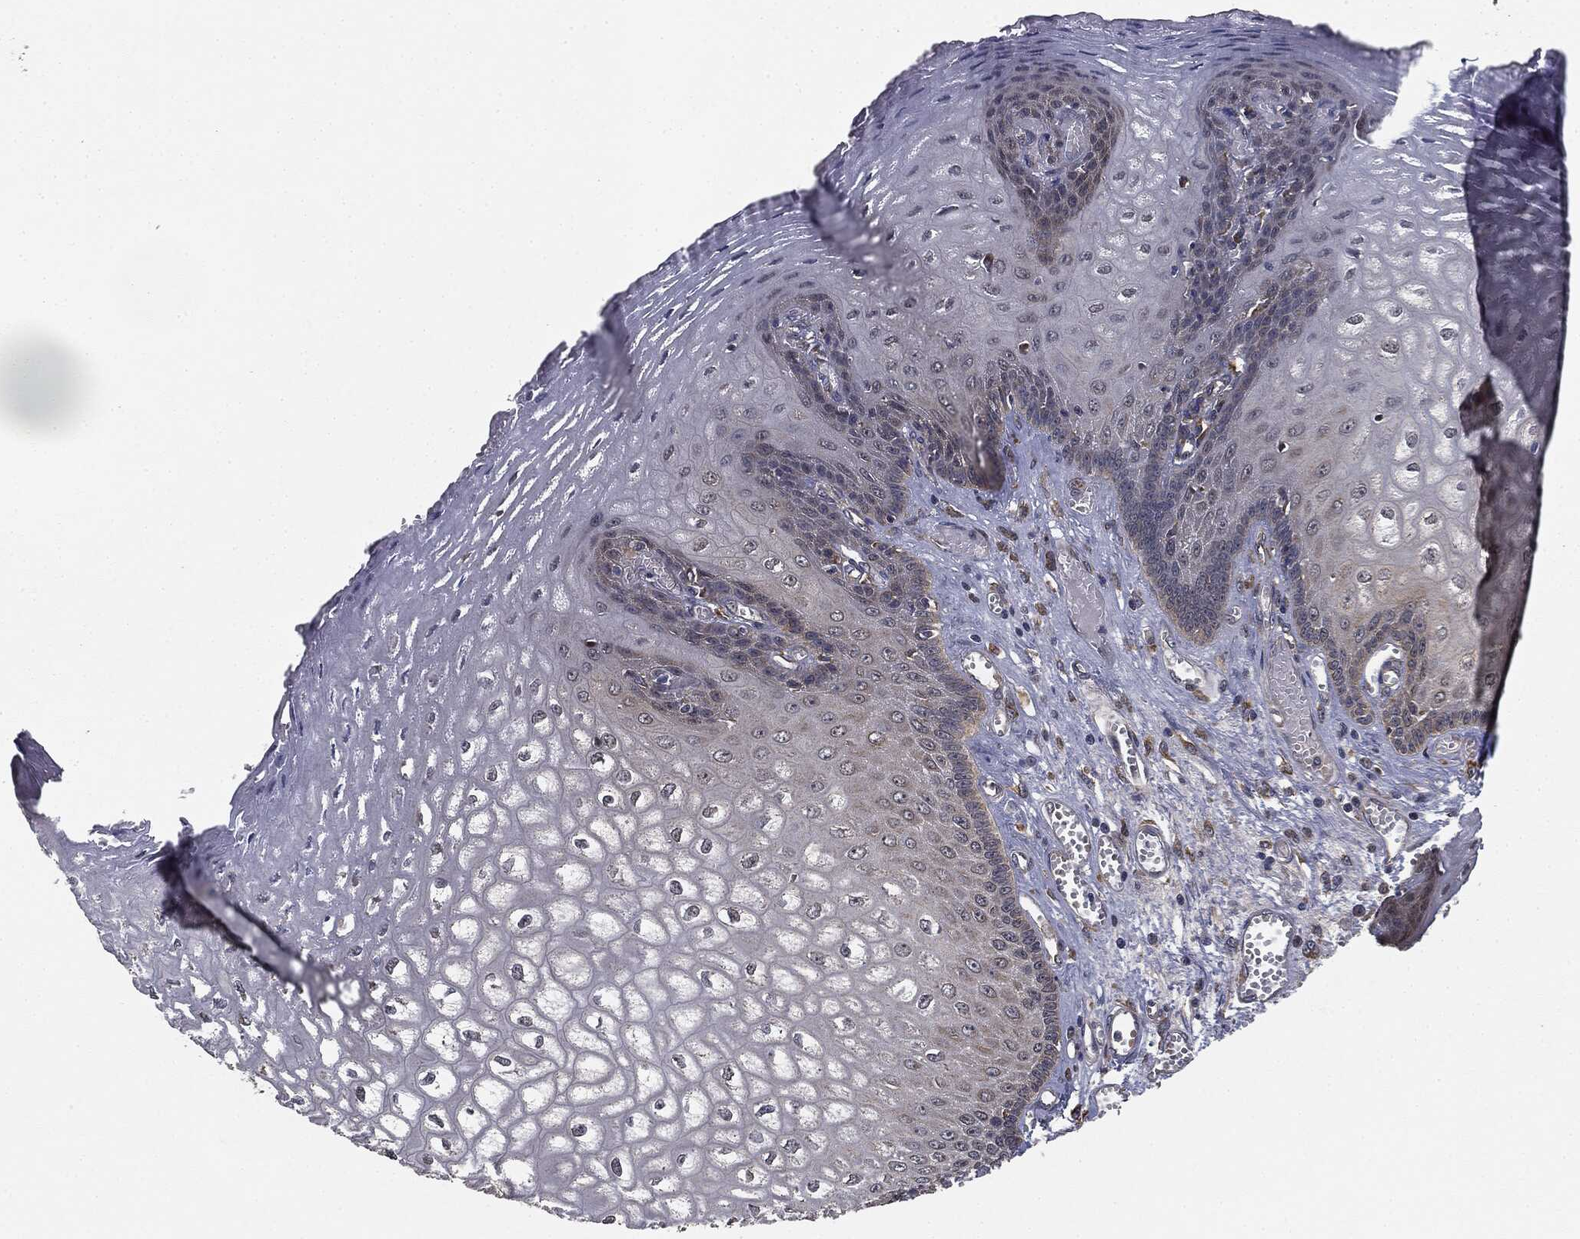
{"staining": {"intensity": "weak", "quantity": "25%-75%", "location": "cytoplasmic/membranous"}, "tissue": "esophagus", "cell_type": "Squamous epithelial cells", "image_type": "normal", "snomed": [{"axis": "morphology", "description": "Normal tissue, NOS"}, {"axis": "topography", "description": "Esophagus"}], "caption": "Unremarkable esophagus exhibits weak cytoplasmic/membranous staining in approximately 25%-75% of squamous epithelial cells, visualized by immunohistochemistry.", "gene": "MIER2", "patient": {"sex": "male", "age": 58}}